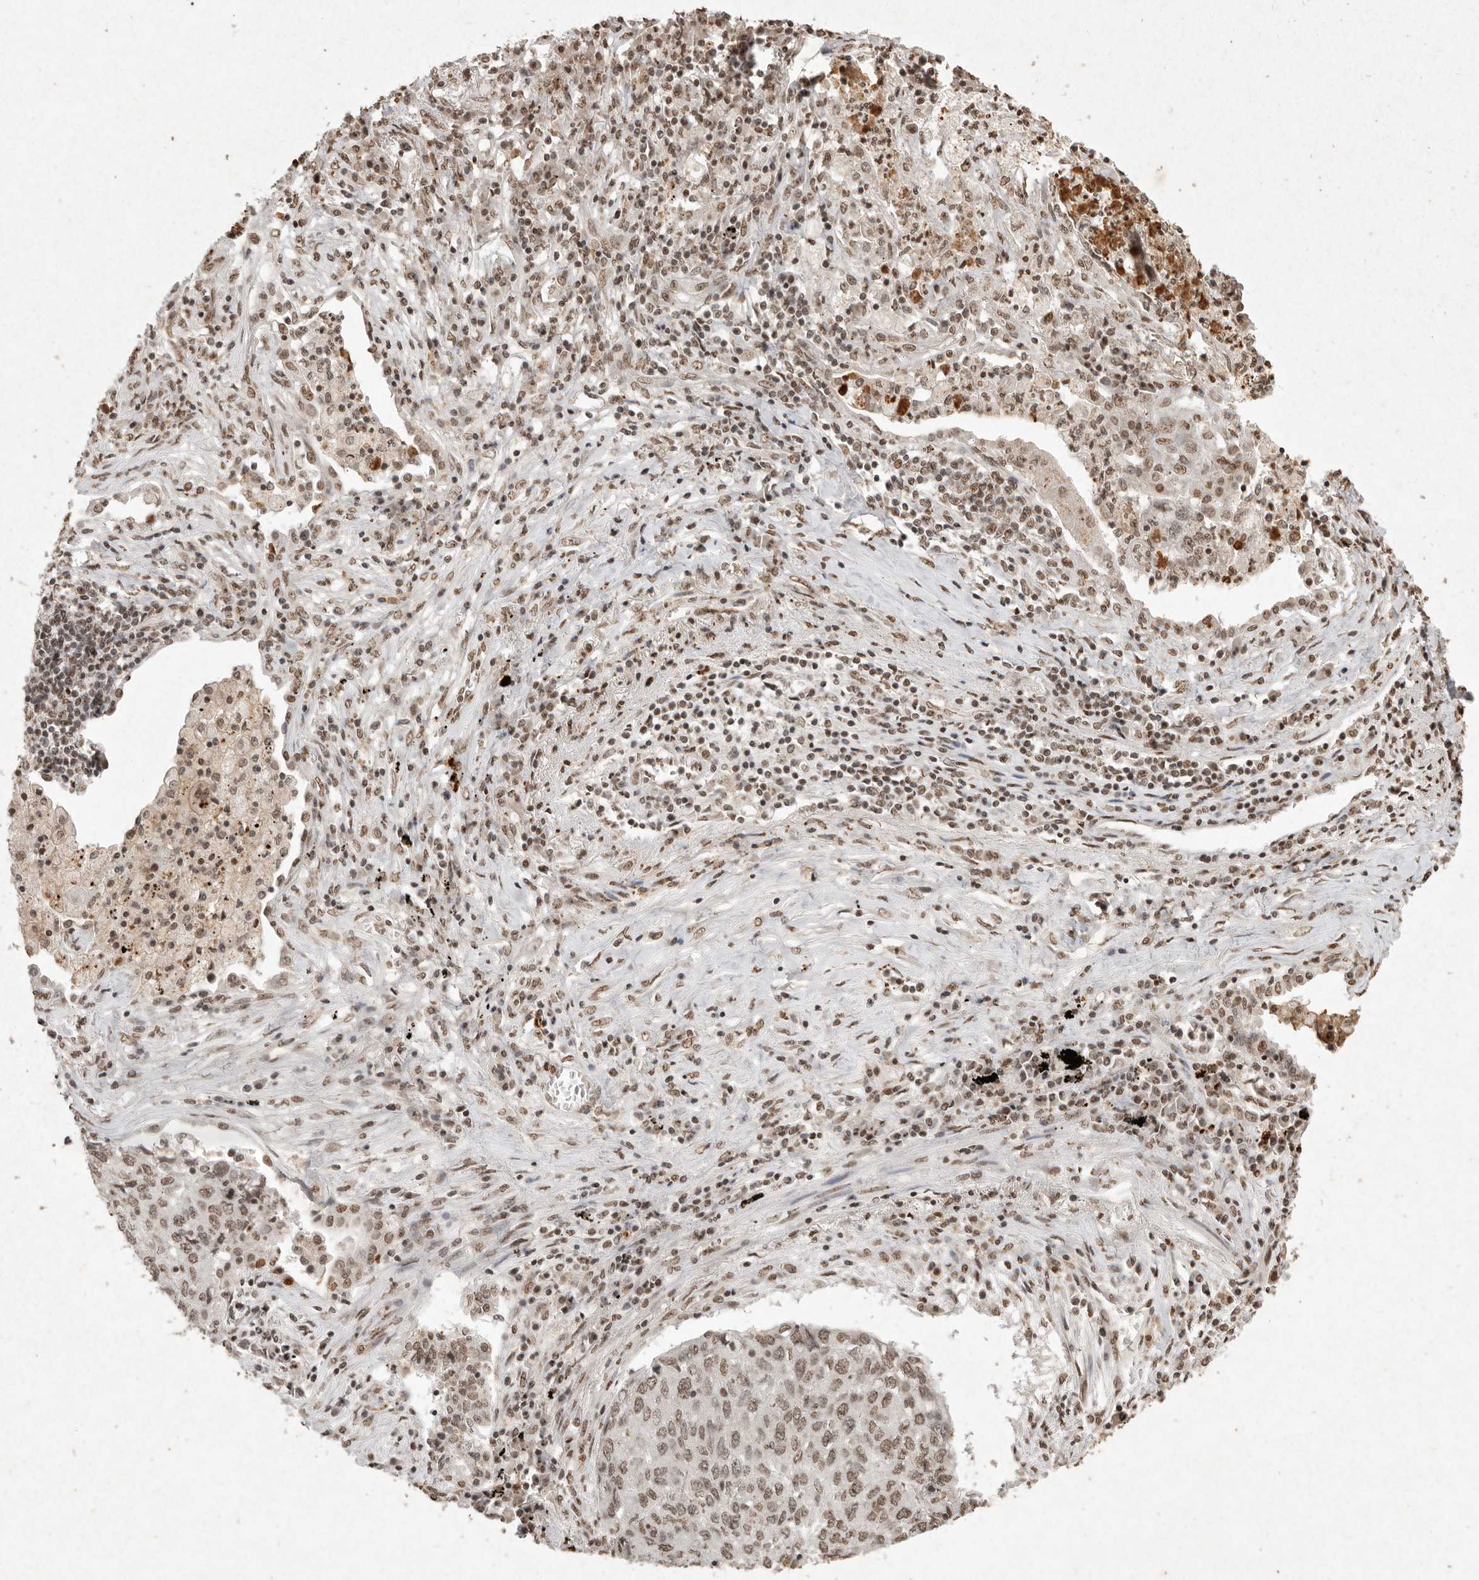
{"staining": {"intensity": "weak", "quantity": ">75%", "location": "nuclear"}, "tissue": "lung cancer", "cell_type": "Tumor cells", "image_type": "cancer", "snomed": [{"axis": "morphology", "description": "Squamous cell carcinoma, NOS"}, {"axis": "topography", "description": "Lung"}], "caption": "Protein staining demonstrates weak nuclear staining in about >75% of tumor cells in lung cancer (squamous cell carcinoma).", "gene": "NKX3-2", "patient": {"sex": "female", "age": 63}}